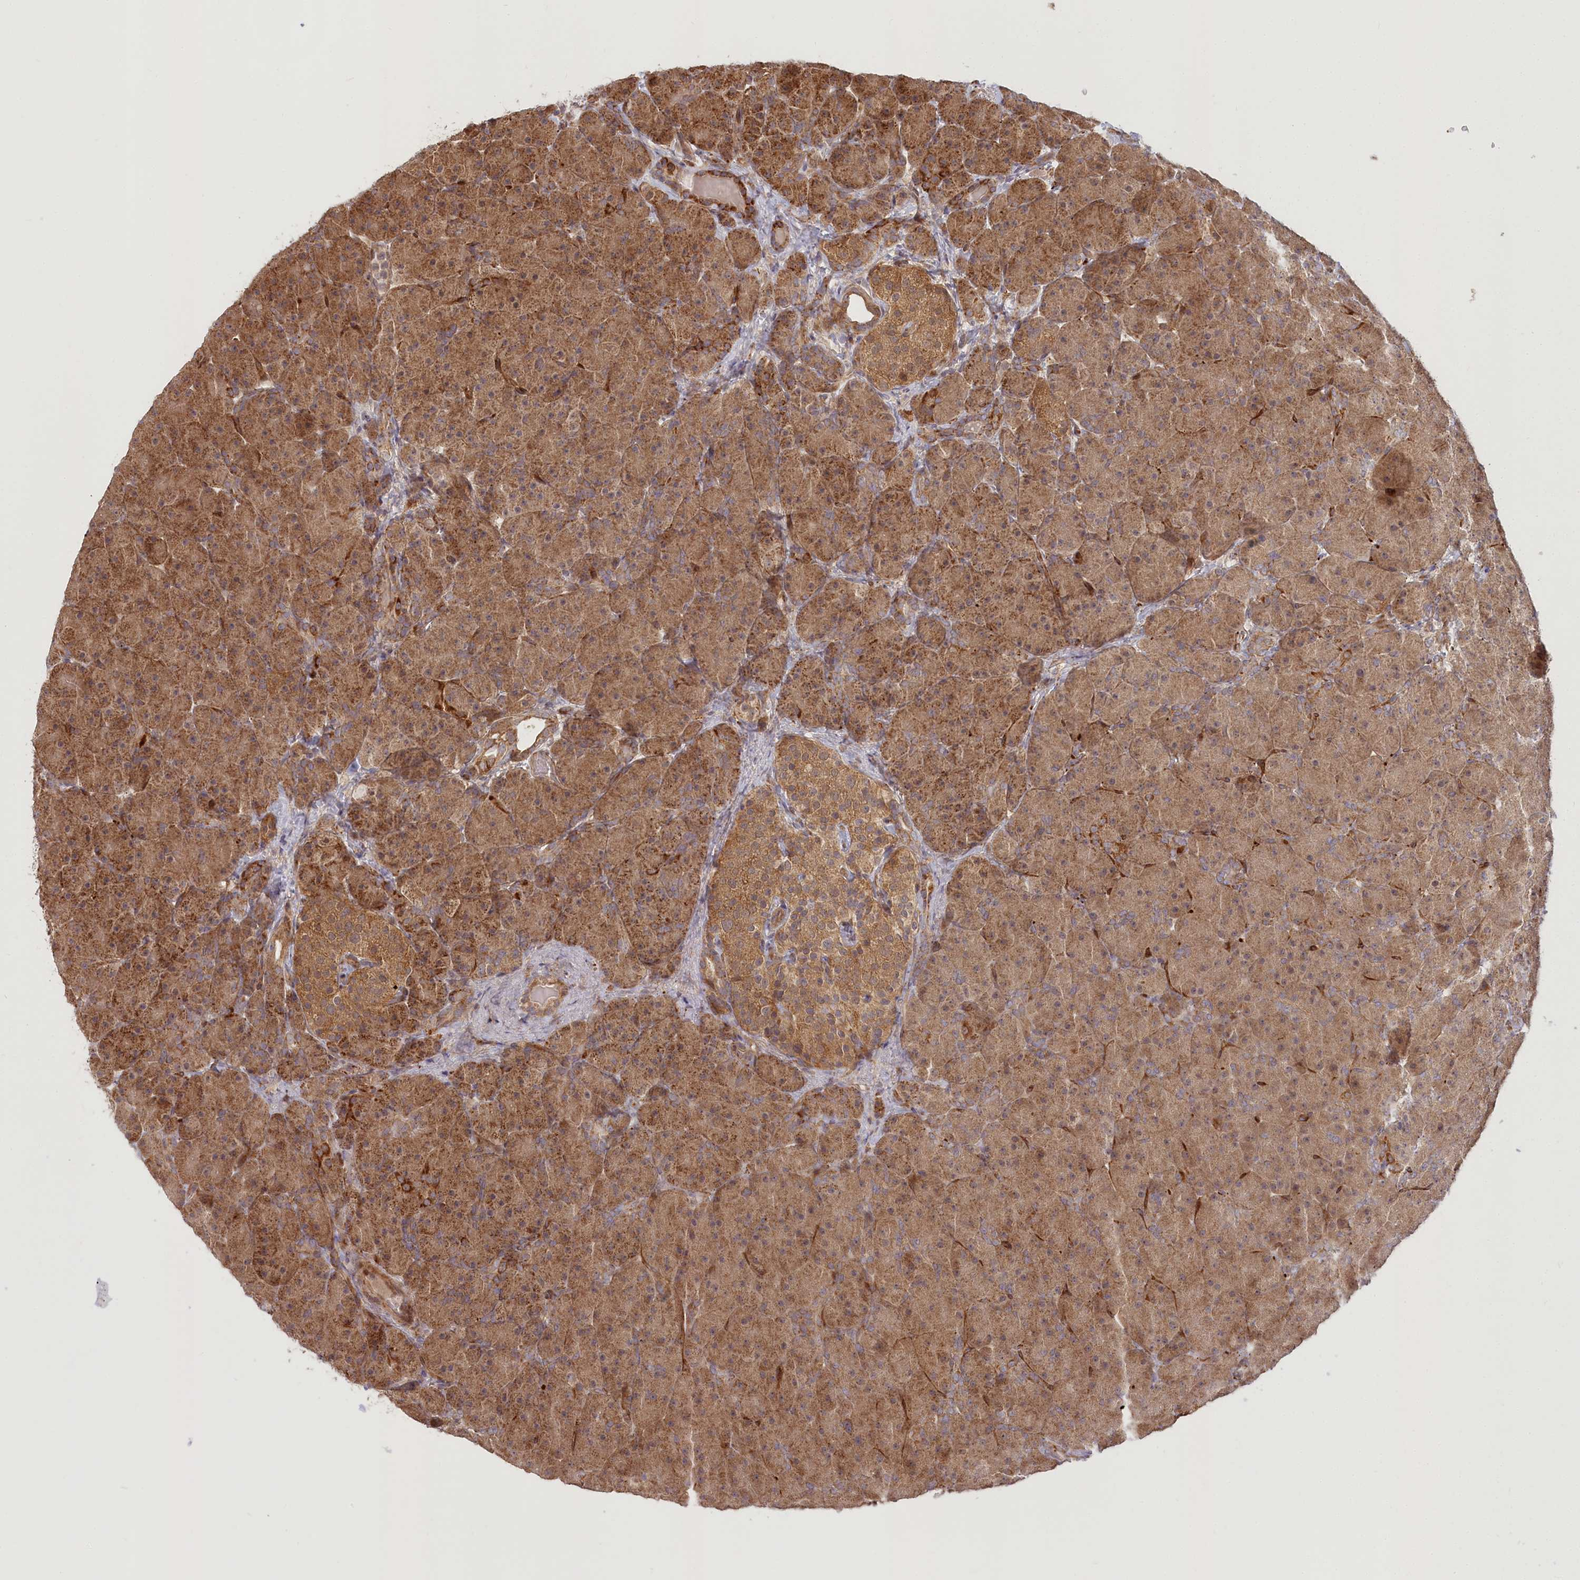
{"staining": {"intensity": "moderate", "quantity": ">75%", "location": "cytoplasmic/membranous"}, "tissue": "pancreas", "cell_type": "Exocrine glandular cells", "image_type": "normal", "snomed": [{"axis": "morphology", "description": "Normal tissue, NOS"}, {"axis": "topography", "description": "Pancreas"}], "caption": "Immunohistochemical staining of unremarkable pancreas displays moderate cytoplasmic/membranous protein positivity in approximately >75% of exocrine glandular cells. The protein of interest is stained brown, and the nuclei are stained in blue (DAB (3,3'-diaminobenzidine) IHC with brightfield microscopy, high magnification).", "gene": "CEP70", "patient": {"sex": "male", "age": 66}}